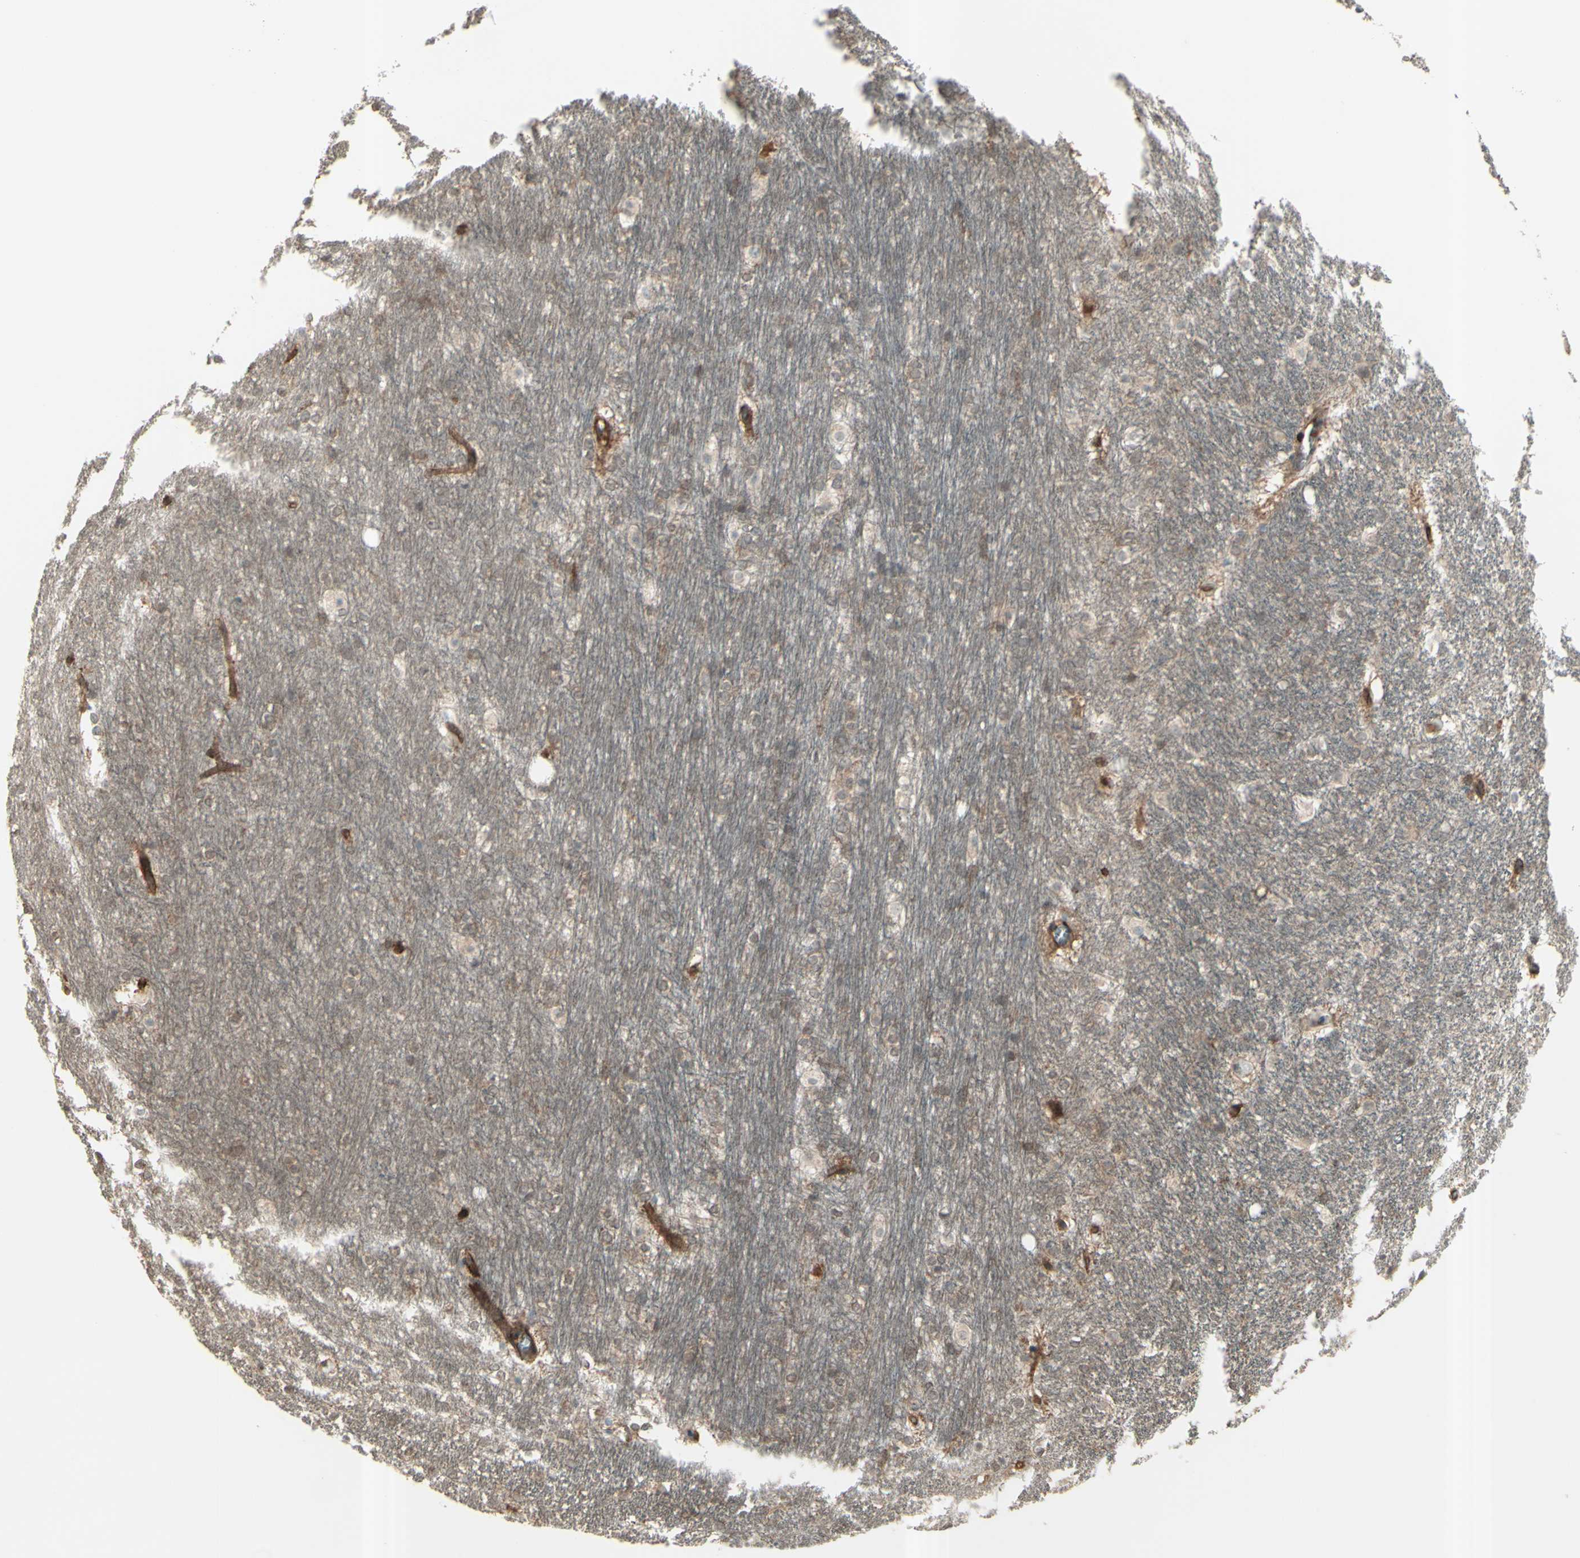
{"staining": {"intensity": "moderate", "quantity": "<25%", "location": "cytoplasmic/membranous"}, "tissue": "hippocampus", "cell_type": "Glial cells", "image_type": "normal", "snomed": [{"axis": "morphology", "description": "Normal tissue, NOS"}, {"axis": "topography", "description": "Hippocampus"}], "caption": "Brown immunohistochemical staining in benign human hippocampus displays moderate cytoplasmic/membranous positivity in approximately <25% of glial cells.", "gene": "FXYD5", "patient": {"sex": "female", "age": 19}}